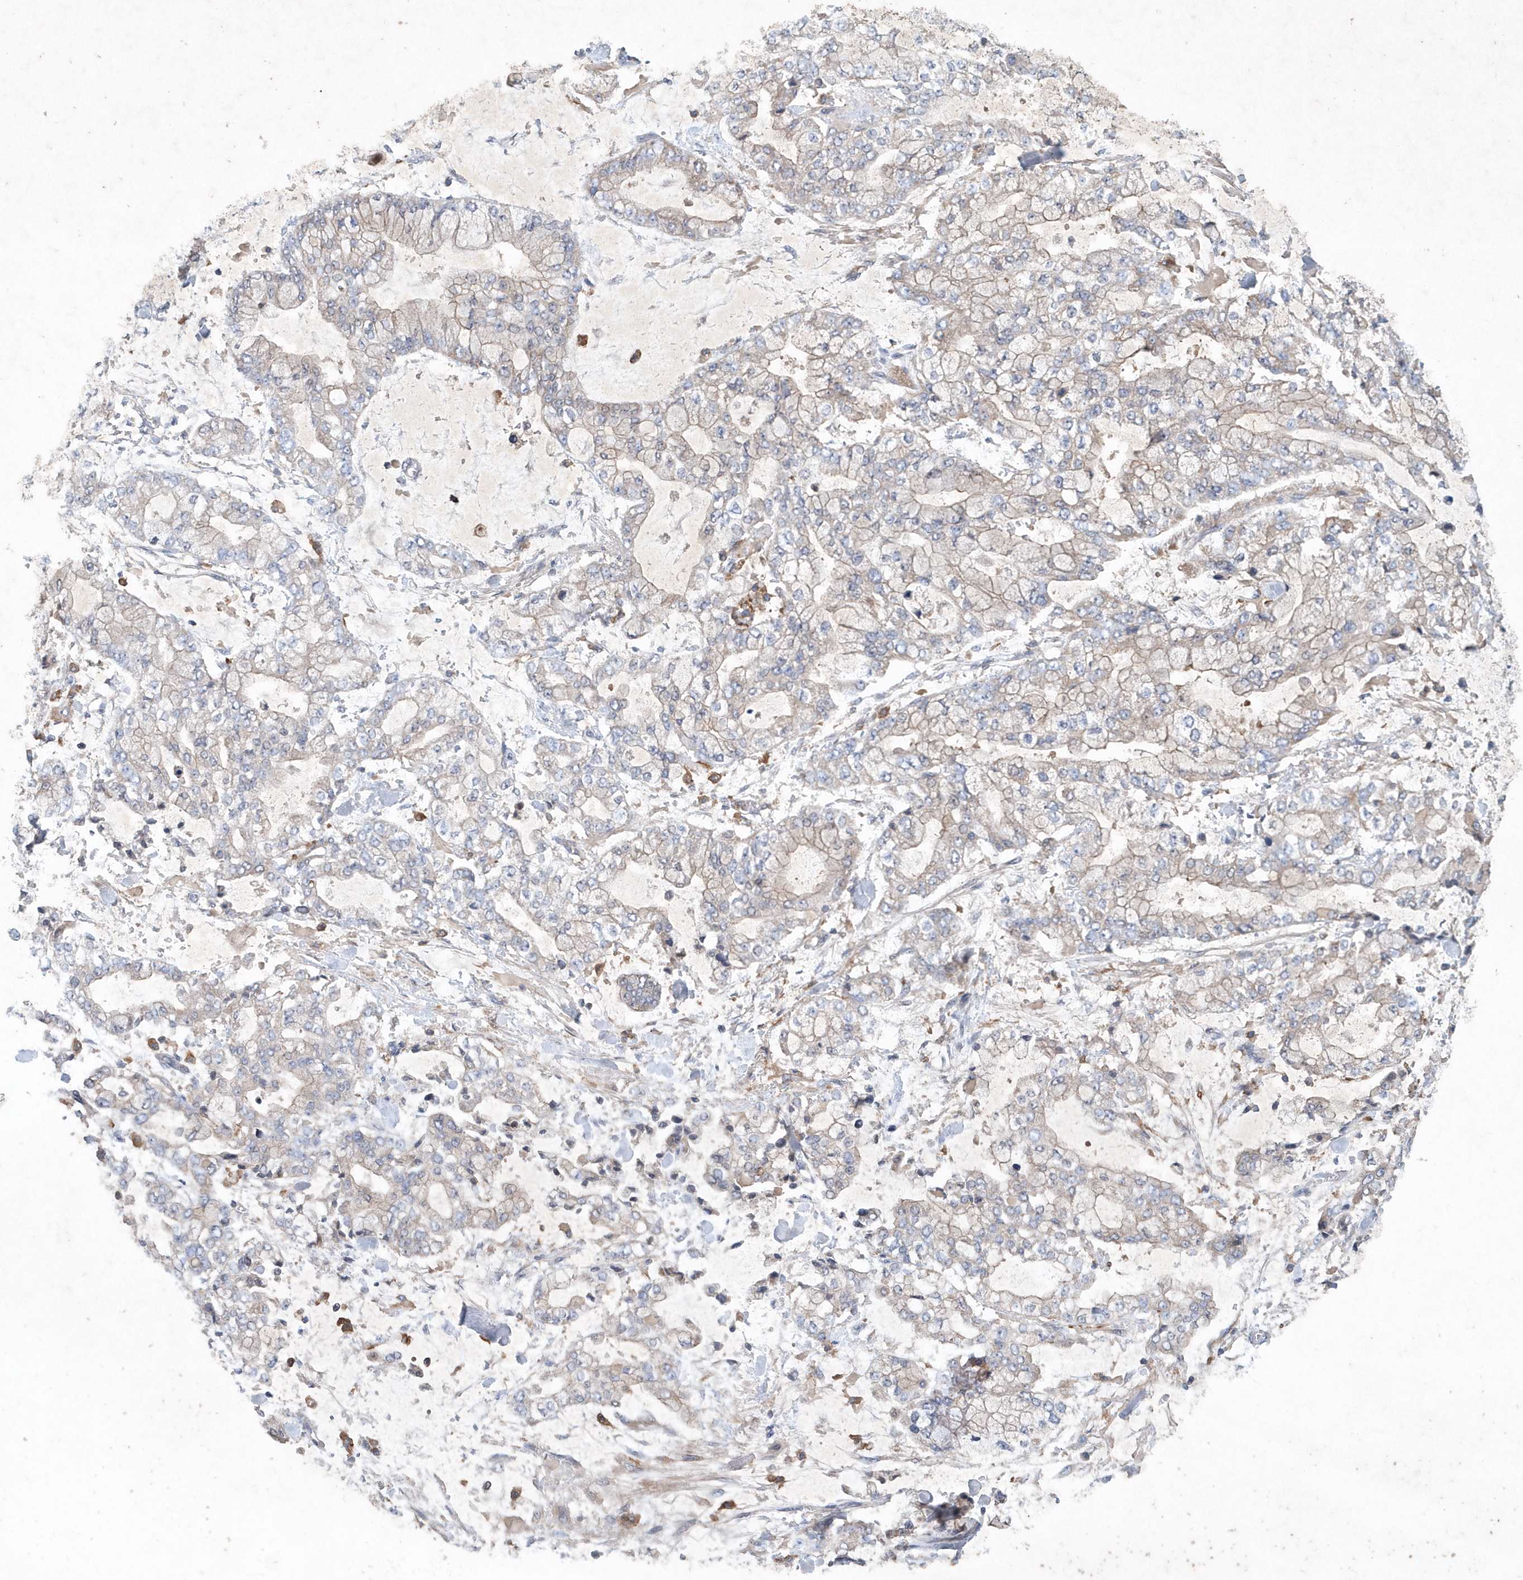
{"staining": {"intensity": "moderate", "quantity": "<25%", "location": "cytoplasmic/membranous"}, "tissue": "stomach cancer", "cell_type": "Tumor cells", "image_type": "cancer", "snomed": [{"axis": "morphology", "description": "Normal tissue, NOS"}, {"axis": "morphology", "description": "Adenocarcinoma, NOS"}, {"axis": "topography", "description": "Stomach, upper"}, {"axis": "topography", "description": "Stomach"}], "caption": "The image exhibits staining of stomach cancer (adenocarcinoma), revealing moderate cytoplasmic/membranous protein staining (brown color) within tumor cells.", "gene": "P2RY10", "patient": {"sex": "male", "age": 76}}